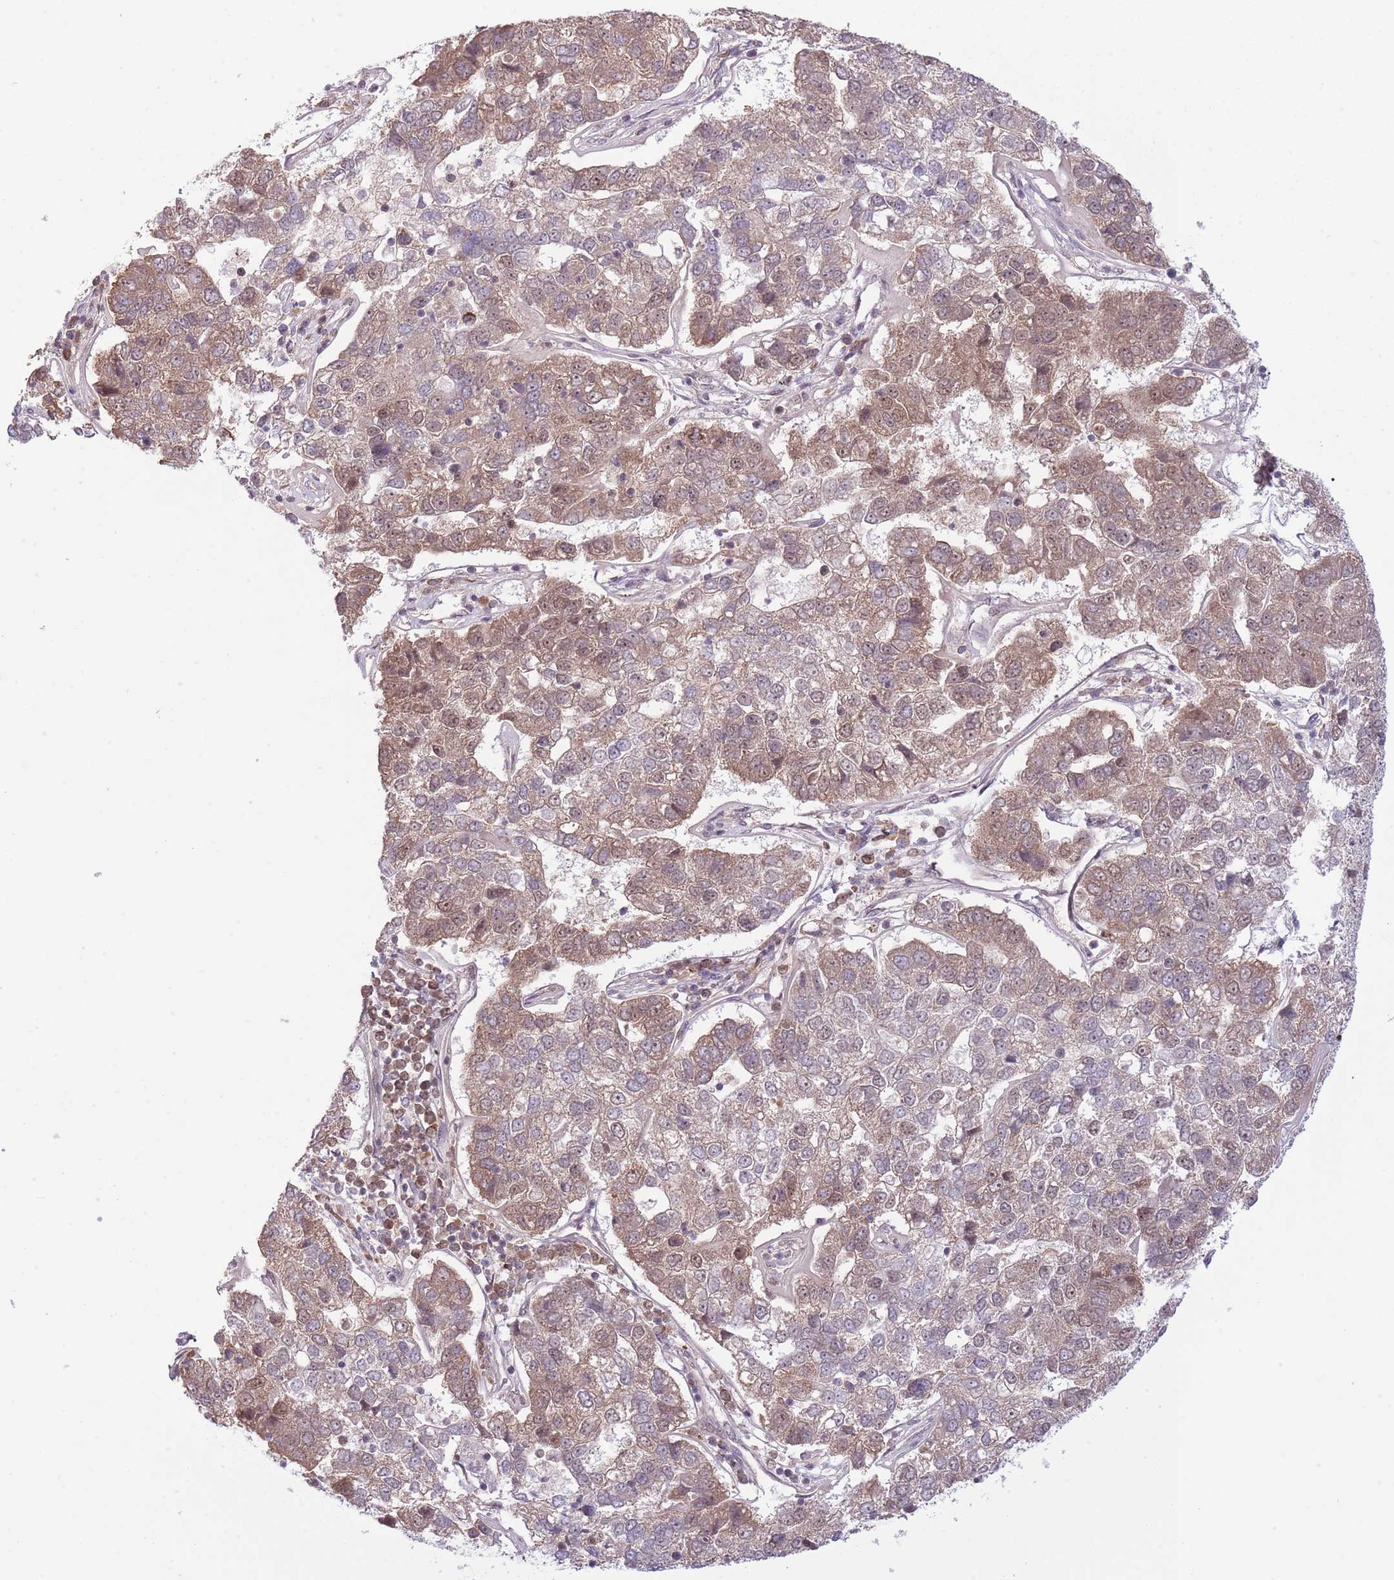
{"staining": {"intensity": "moderate", "quantity": ">75%", "location": "cytoplasmic/membranous"}, "tissue": "pancreatic cancer", "cell_type": "Tumor cells", "image_type": "cancer", "snomed": [{"axis": "morphology", "description": "Adenocarcinoma, NOS"}, {"axis": "topography", "description": "Pancreas"}], "caption": "The immunohistochemical stain labels moderate cytoplasmic/membranous positivity in tumor cells of adenocarcinoma (pancreatic) tissue.", "gene": "CHD1", "patient": {"sex": "female", "age": 61}}